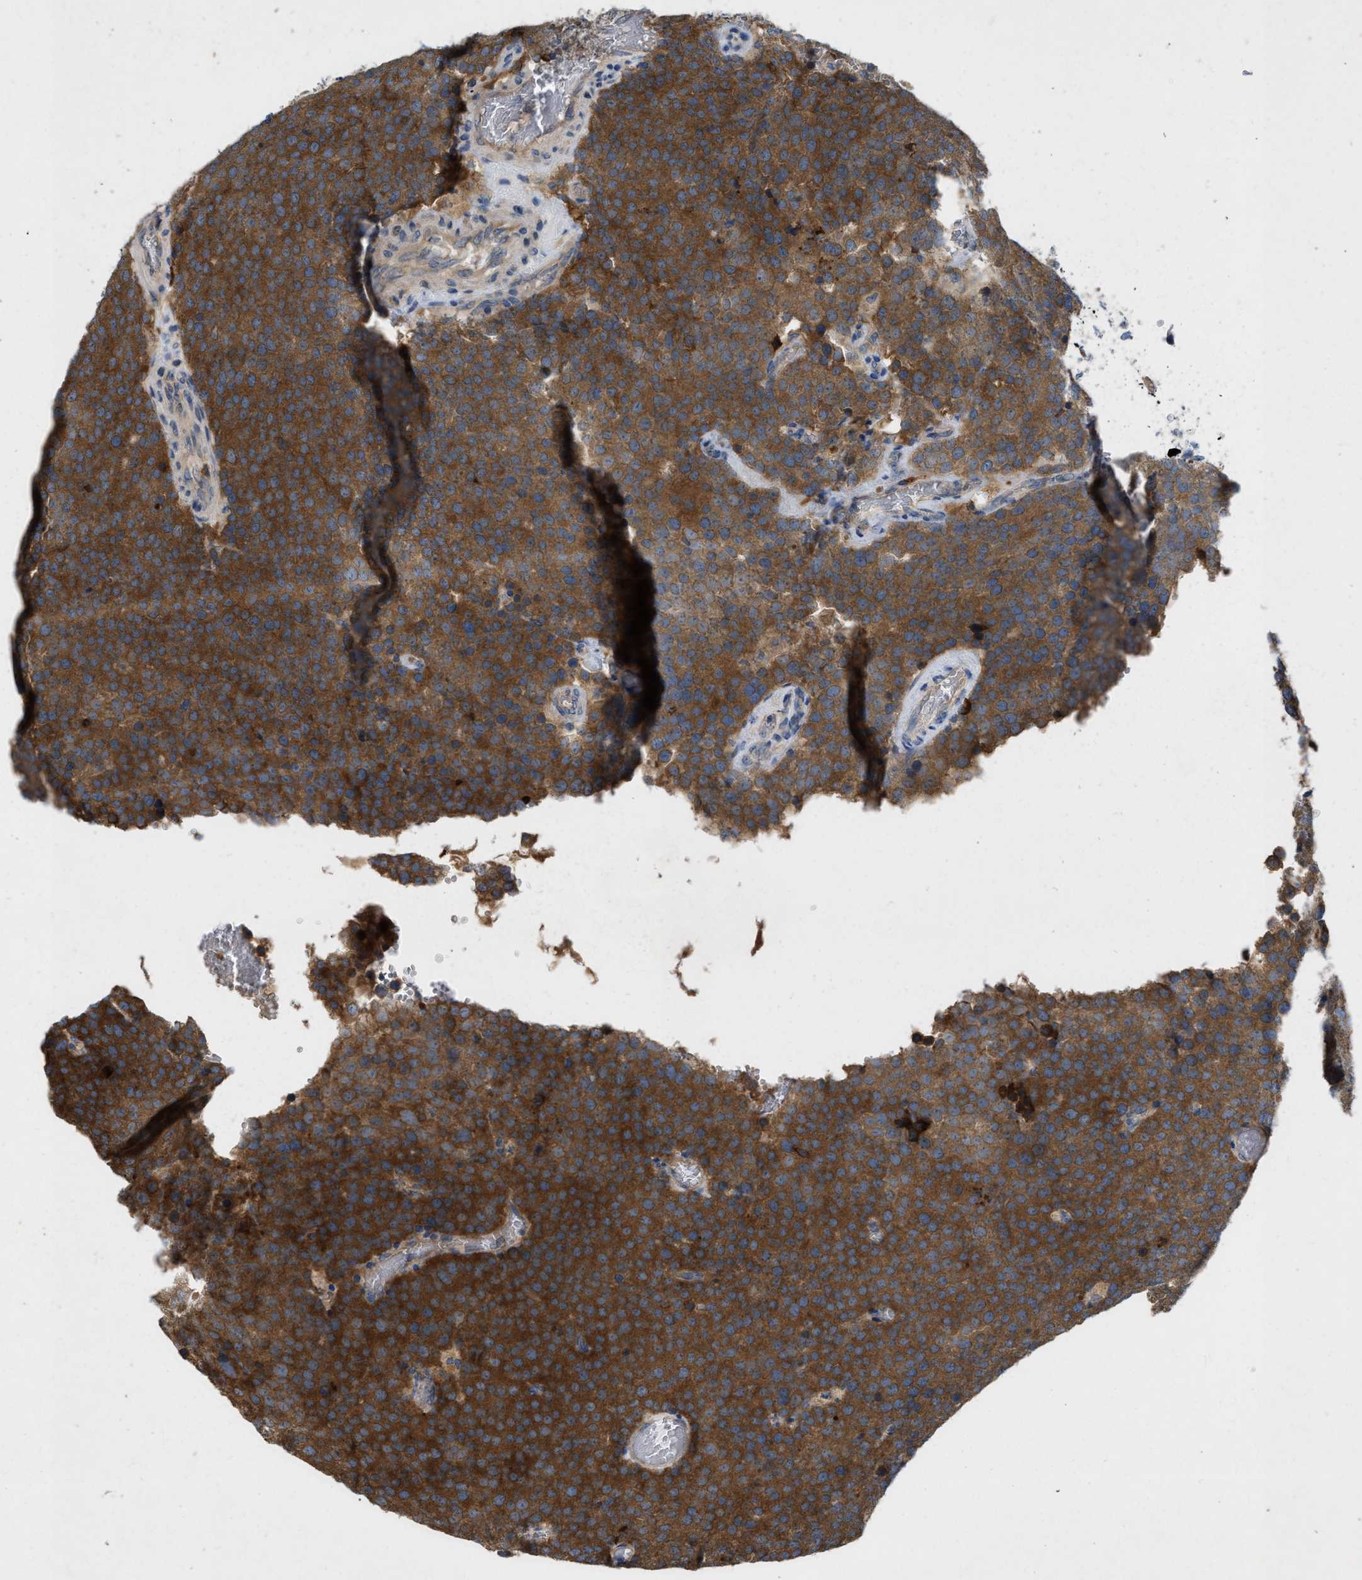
{"staining": {"intensity": "strong", "quantity": ">75%", "location": "cytoplasmic/membranous"}, "tissue": "testis cancer", "cell_type": "Tumor cells", "image_type": "cancer", "snomed": [{"axis": "morphology", "description": "Normal tissue, NOS"}, {"axis": "morphology", "description": "Seminoma, NOS"}, {"axis": "topography", "description": "Testis"}], "caption": "Testis cancer stained with DAB (3,3'-diaminobenzidine) immunohistochemistry demonstrates high levels of strong cytoplasmic/membranous expression in about >75% of tumor cells. (Brightfield microscopy of DAB IHC at high magnification).", "gene": "TMEM131", "patient": {"sex": "male", "age": 71}}